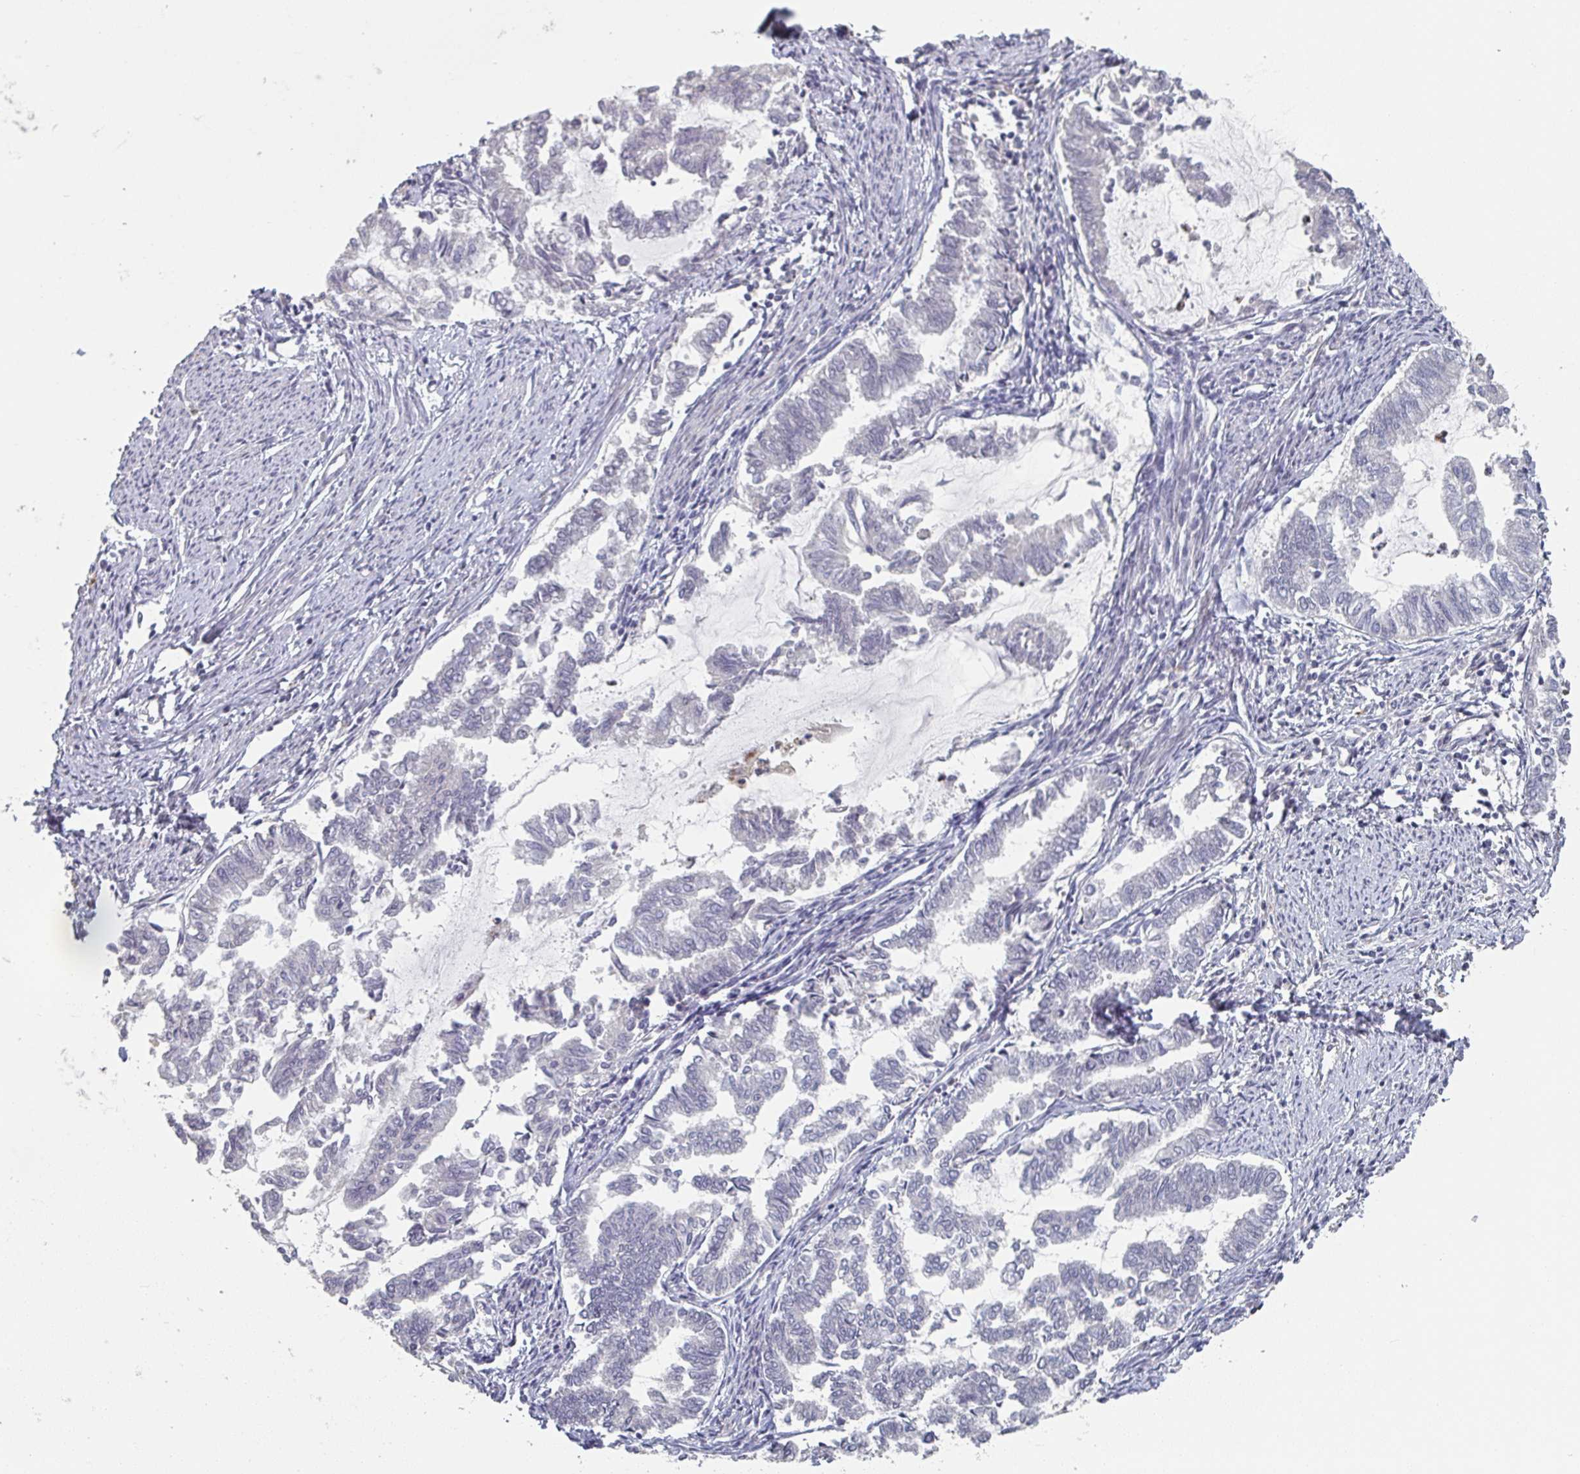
{"staining": {"intensity": "negative", "quantity": "none", "location": "none"}, "tissue": "endometrial cancer", "cell_type": "Tumor cells", "image_type": "cancer", "snomed": [{"axis": "morphology", "description": "Adenocarcinoma, NOS"}, {"axis": "topography", "description": "Endometrium"}], "caption": "A high-resolution histopathology image shows immunohistochemistry staining of adenocarcinoma (endometrial), which displays no significant staining in tumor cells. (DAB immunohistochemistry visualized using brightfield microscopy, high magnification).", "gene": "A1CF", "patient": {"sex": "female", "age": 79}}